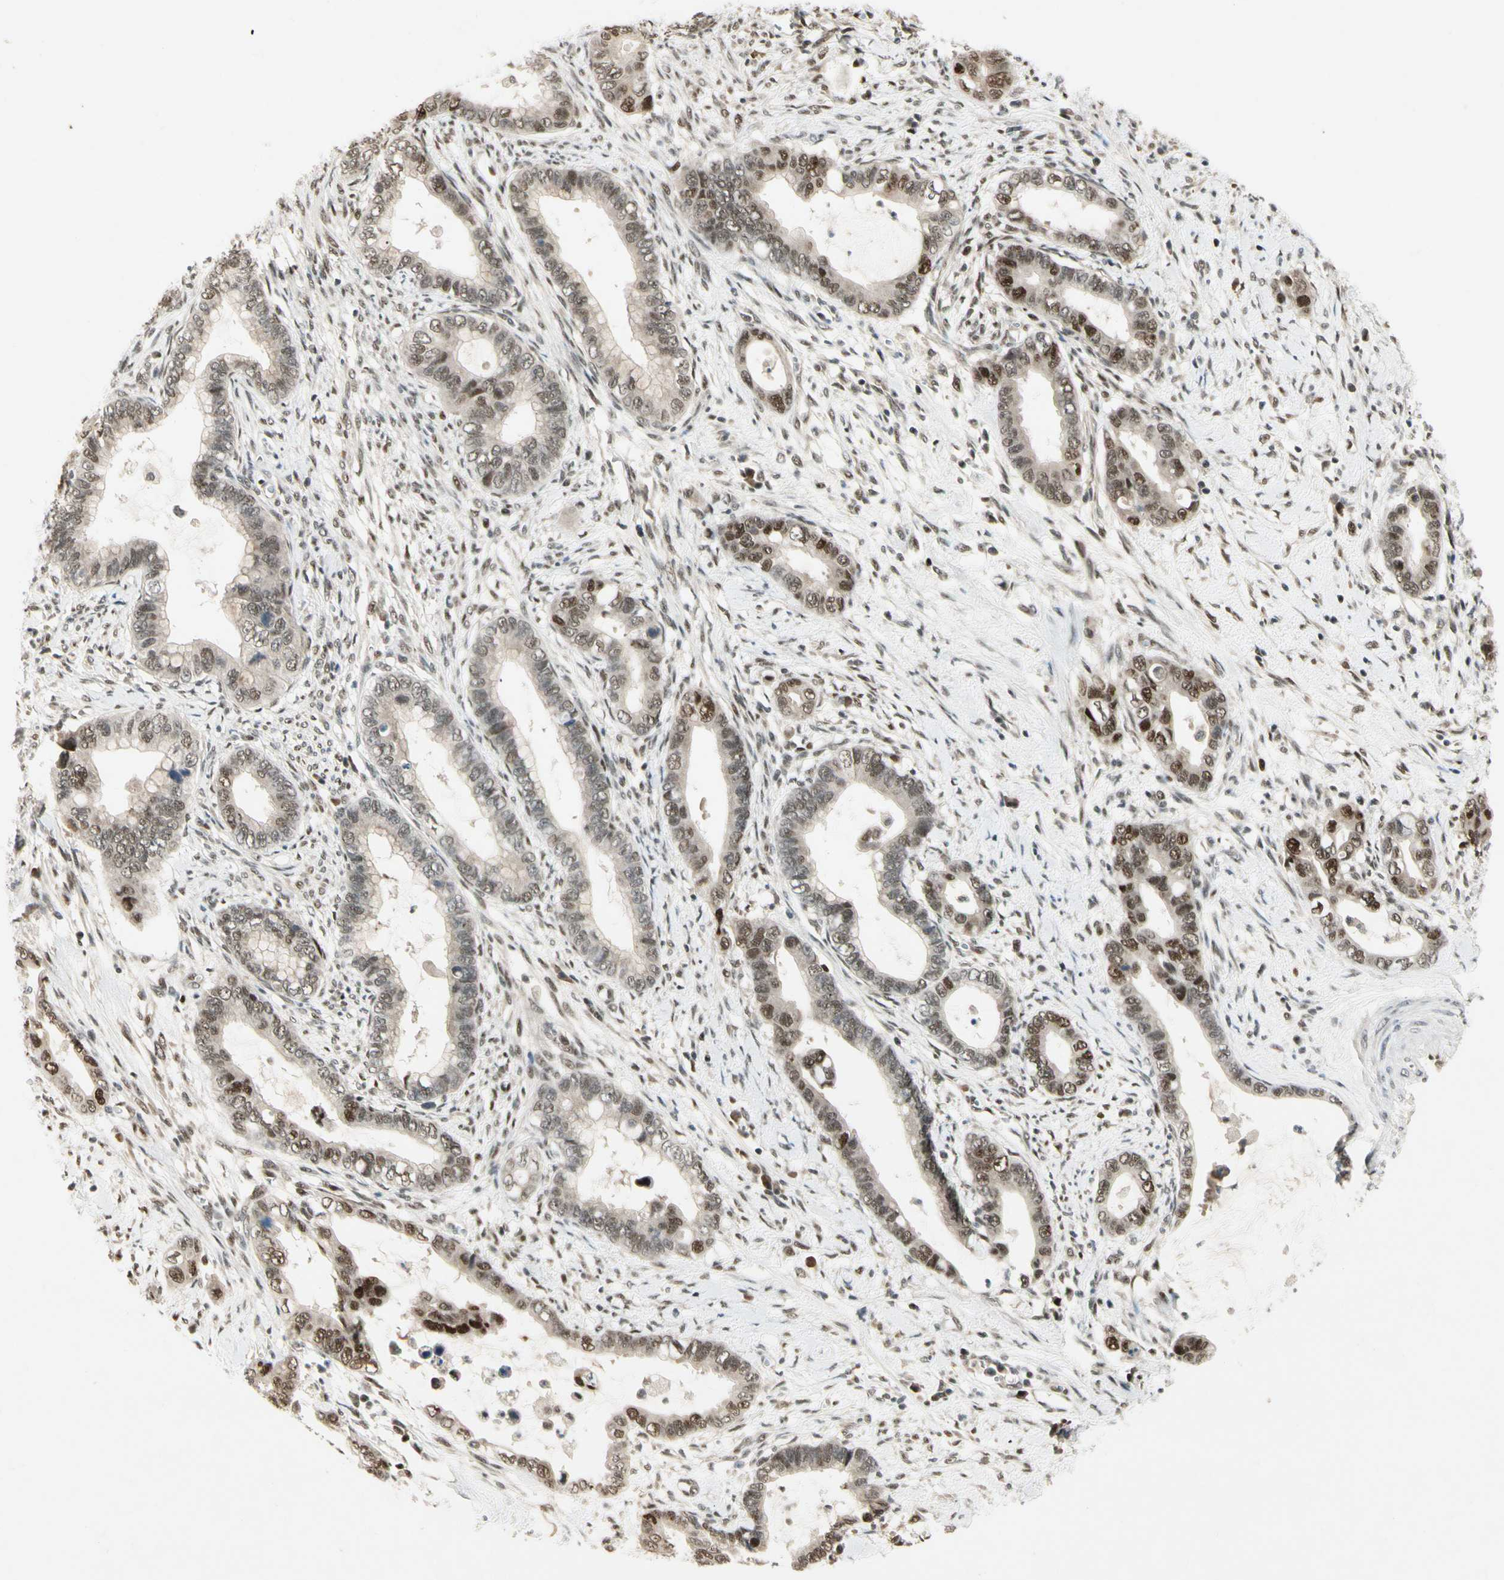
{"staining": {"intensity": "moderate", "quantity": "25%-75%", "location": "nuclear"}, "tissue": "cervical cancer", "cell_type": "Tumor cells", "image_type": "cancer", "snomed": [{"axis": "morphology", "description": "Adenocarcinoma, NOS"}, {"axis": "topography", "description": "Cervix"}], "caption": "Immunohistochemical staining of cervical cancer exhibits medium levels of moderate nuclear protein expression in approximately 25%-75% of tumor cells.", "gene": "CDK11A", "patient": {"sex": "female", "age": 44}}